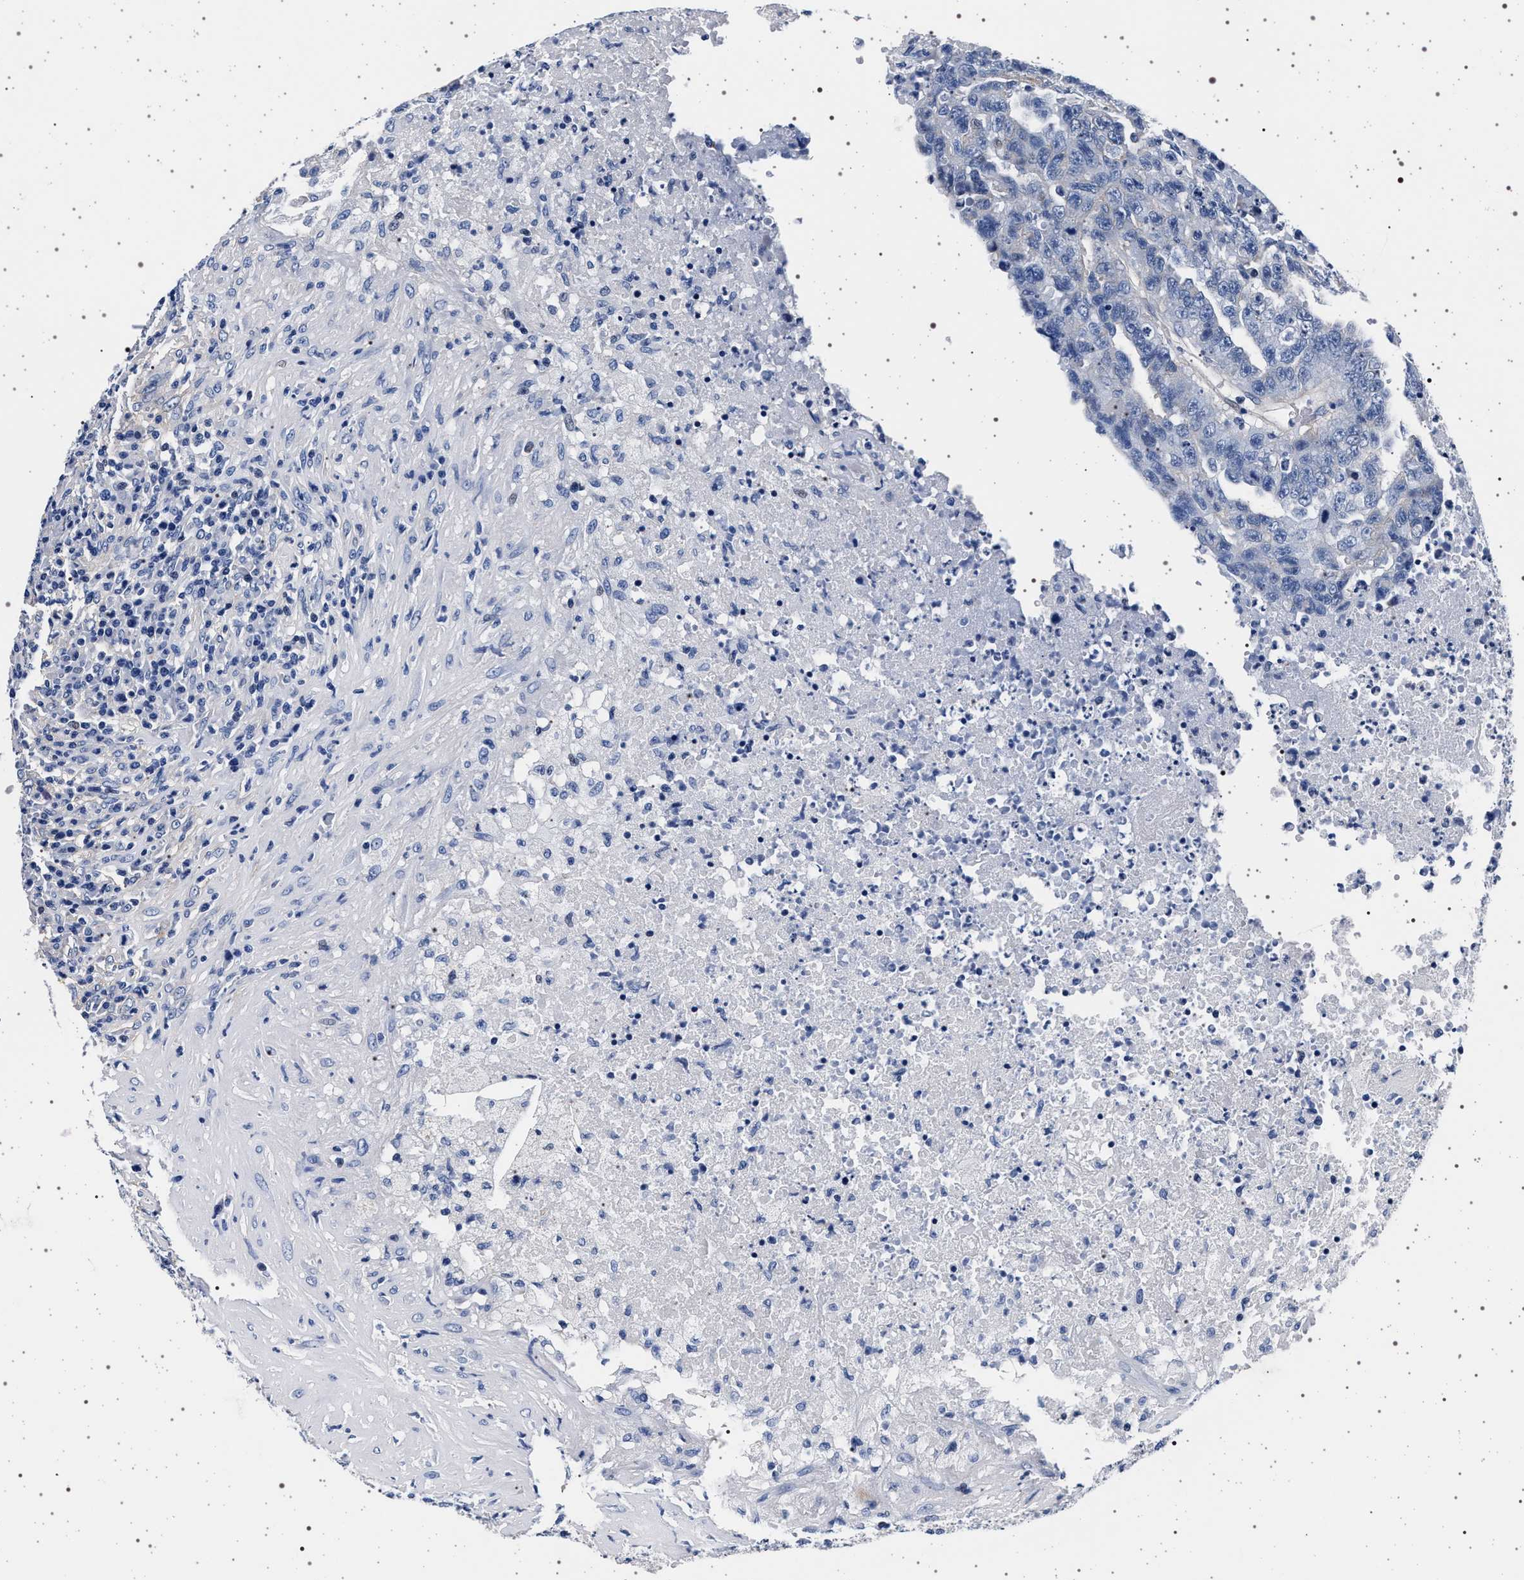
{"staining": {"intensity": "negative", "quantity": "none", "location": "none"}, "tissue": "testis cancer", "cell_type": "Tumor cells", "image_type": "cancer", "snomed": [{"axis": "morphology", "description": "Necrosis, NOS"}, {"axis": "morphology", "description": "Carcinoma, Embryonal, NOS"}, {"axis": "topography", "description": "Testis"}], "caption": "Tumor cells are negative for brown protein staining in testis embryonal carcinoma. The staining is performed using DAB brown chromogen with nuclei counter-stained in using hematoxylin.", "gene": "SLC9A1", "patient": {"sex": "male", "age": 19}}